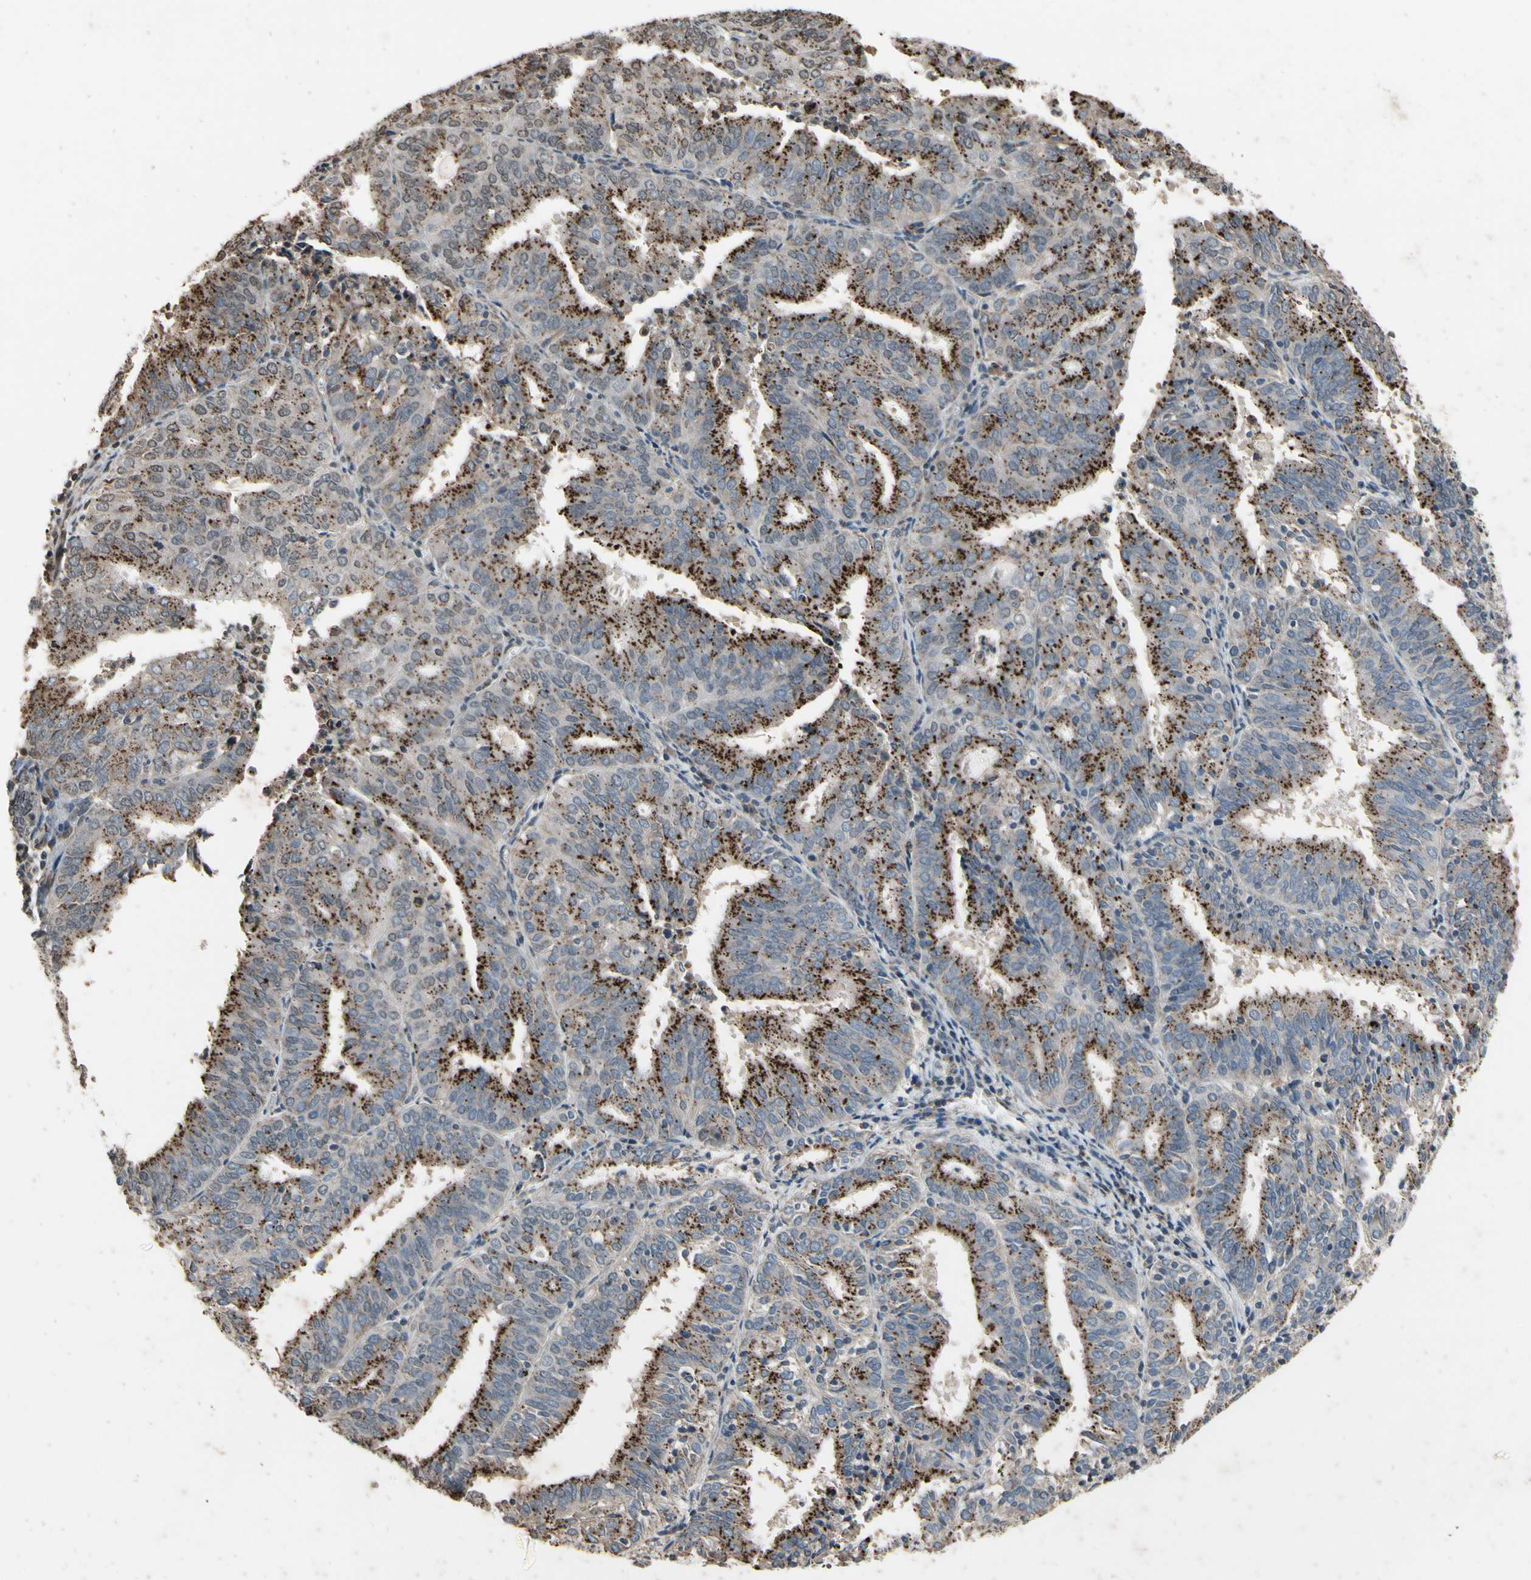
{"staining": {"intensity": "strong", "quantity": "25%-75%", "location": "cytoplasmic/membranous"}, "tissue": "endometrial cancer", "cell_type": "Tumor cells", "image_type": "cancer", "snomed": [{"axis": "morphology", "description": "Adenocarcinoma, NOS"}, {"axis": "topography", "description": "Uterus"}], "caption": "Endometrial cancer (adenocarcinoma) stained with DAB IHC reveals high levels of strong cytoplasmic/membranous staining in approximately 25%-75% of tumor cells.", "gene": "HIPK2", "patient": {"sex": "female", "age": 60}}